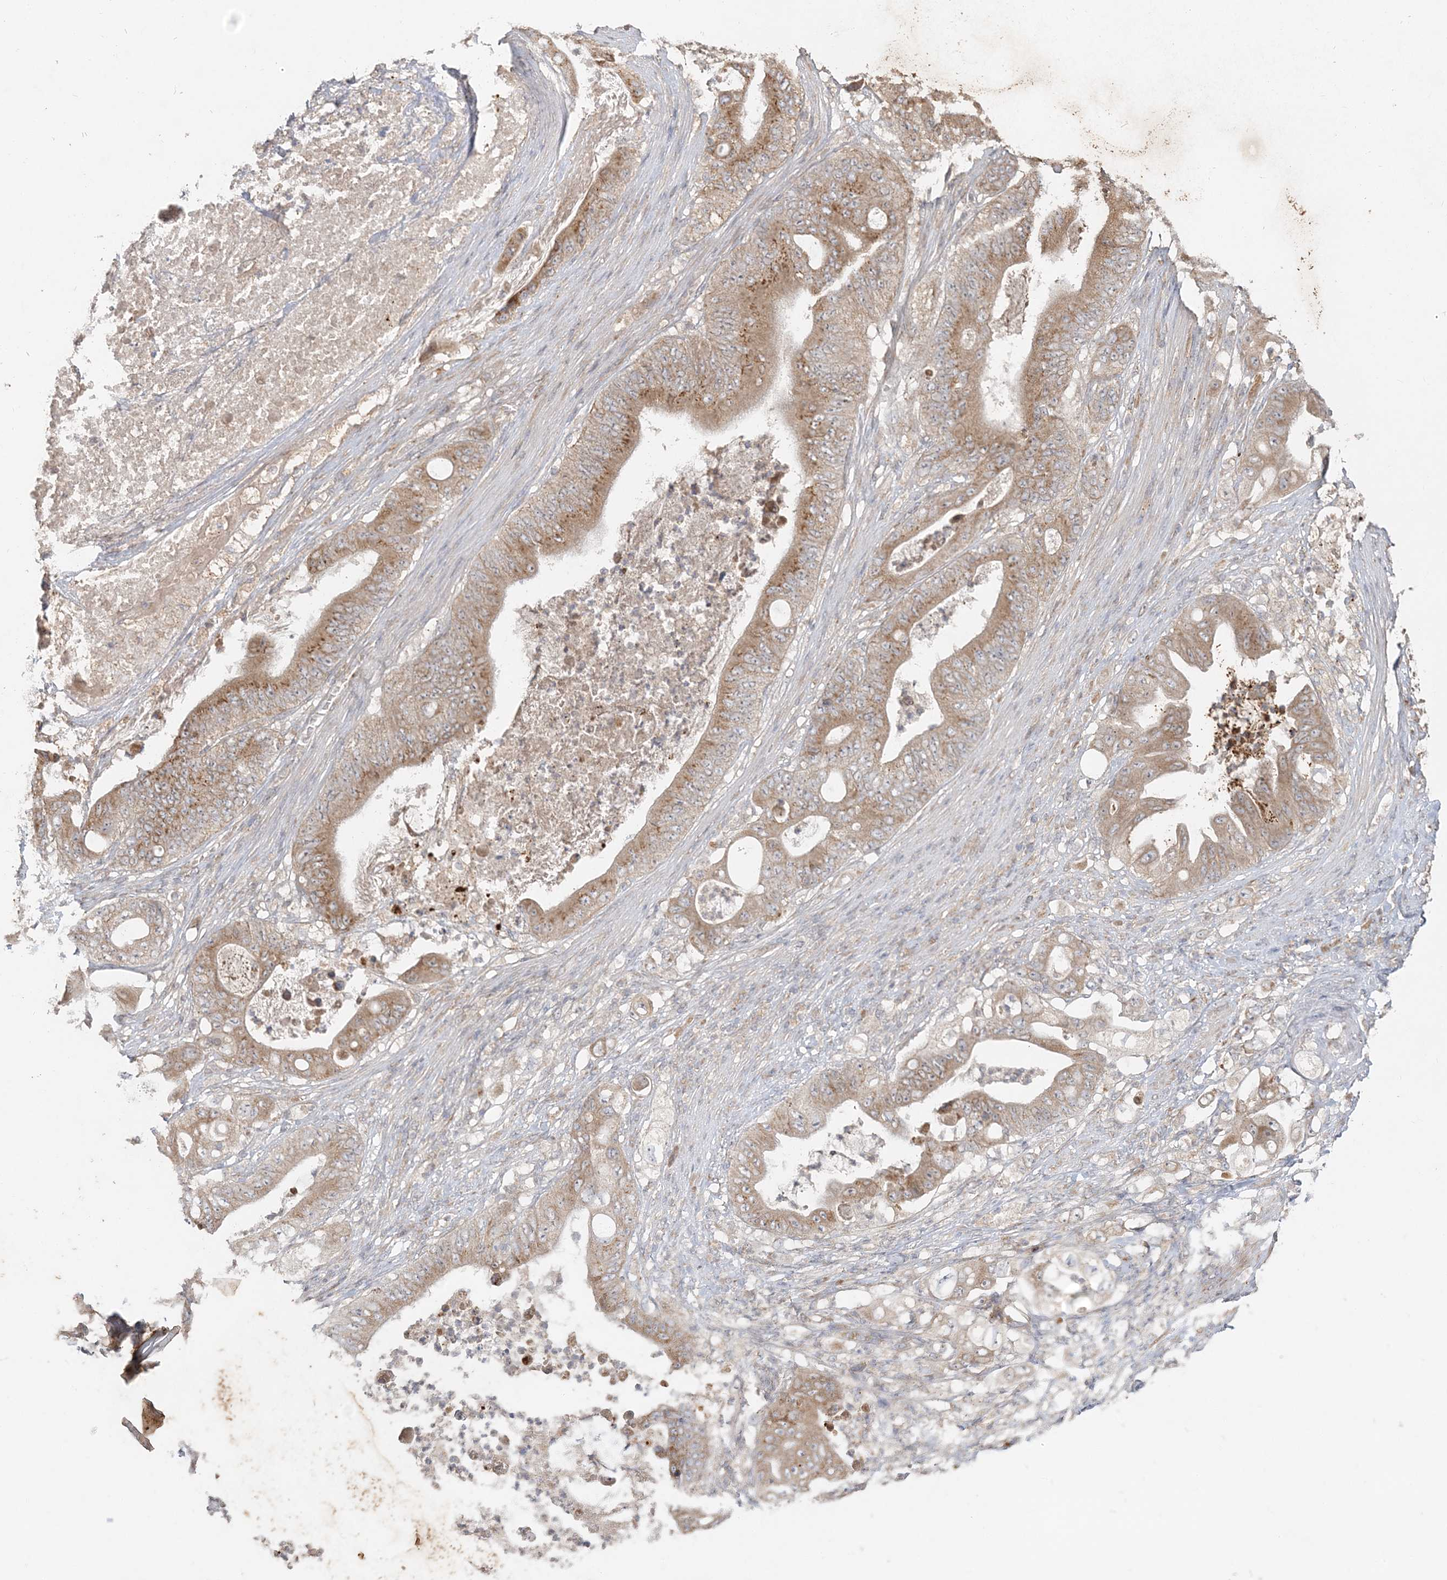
{"staining": {"intensity": "moderate", "quantity": ">75%", "location": "cytoplasmic/membranous"}, "tissue": "stomach cancer", "cell_type": "Tumor cells", "image_type": "cancer", "snomed": [{"axis": "morphology", "description": "Adenocarcinoma, NOS"}, {"axis": "topography", "description": "Stomach"}], "caption": "Immunohistochemical staining of stomach adenocarcinoma displays moderate cytoplasmic/membranous protein positivity in approximately >75% of tumor cells.", "gene": "RAB14", "patient": {"sex": "female", "age": 73}}